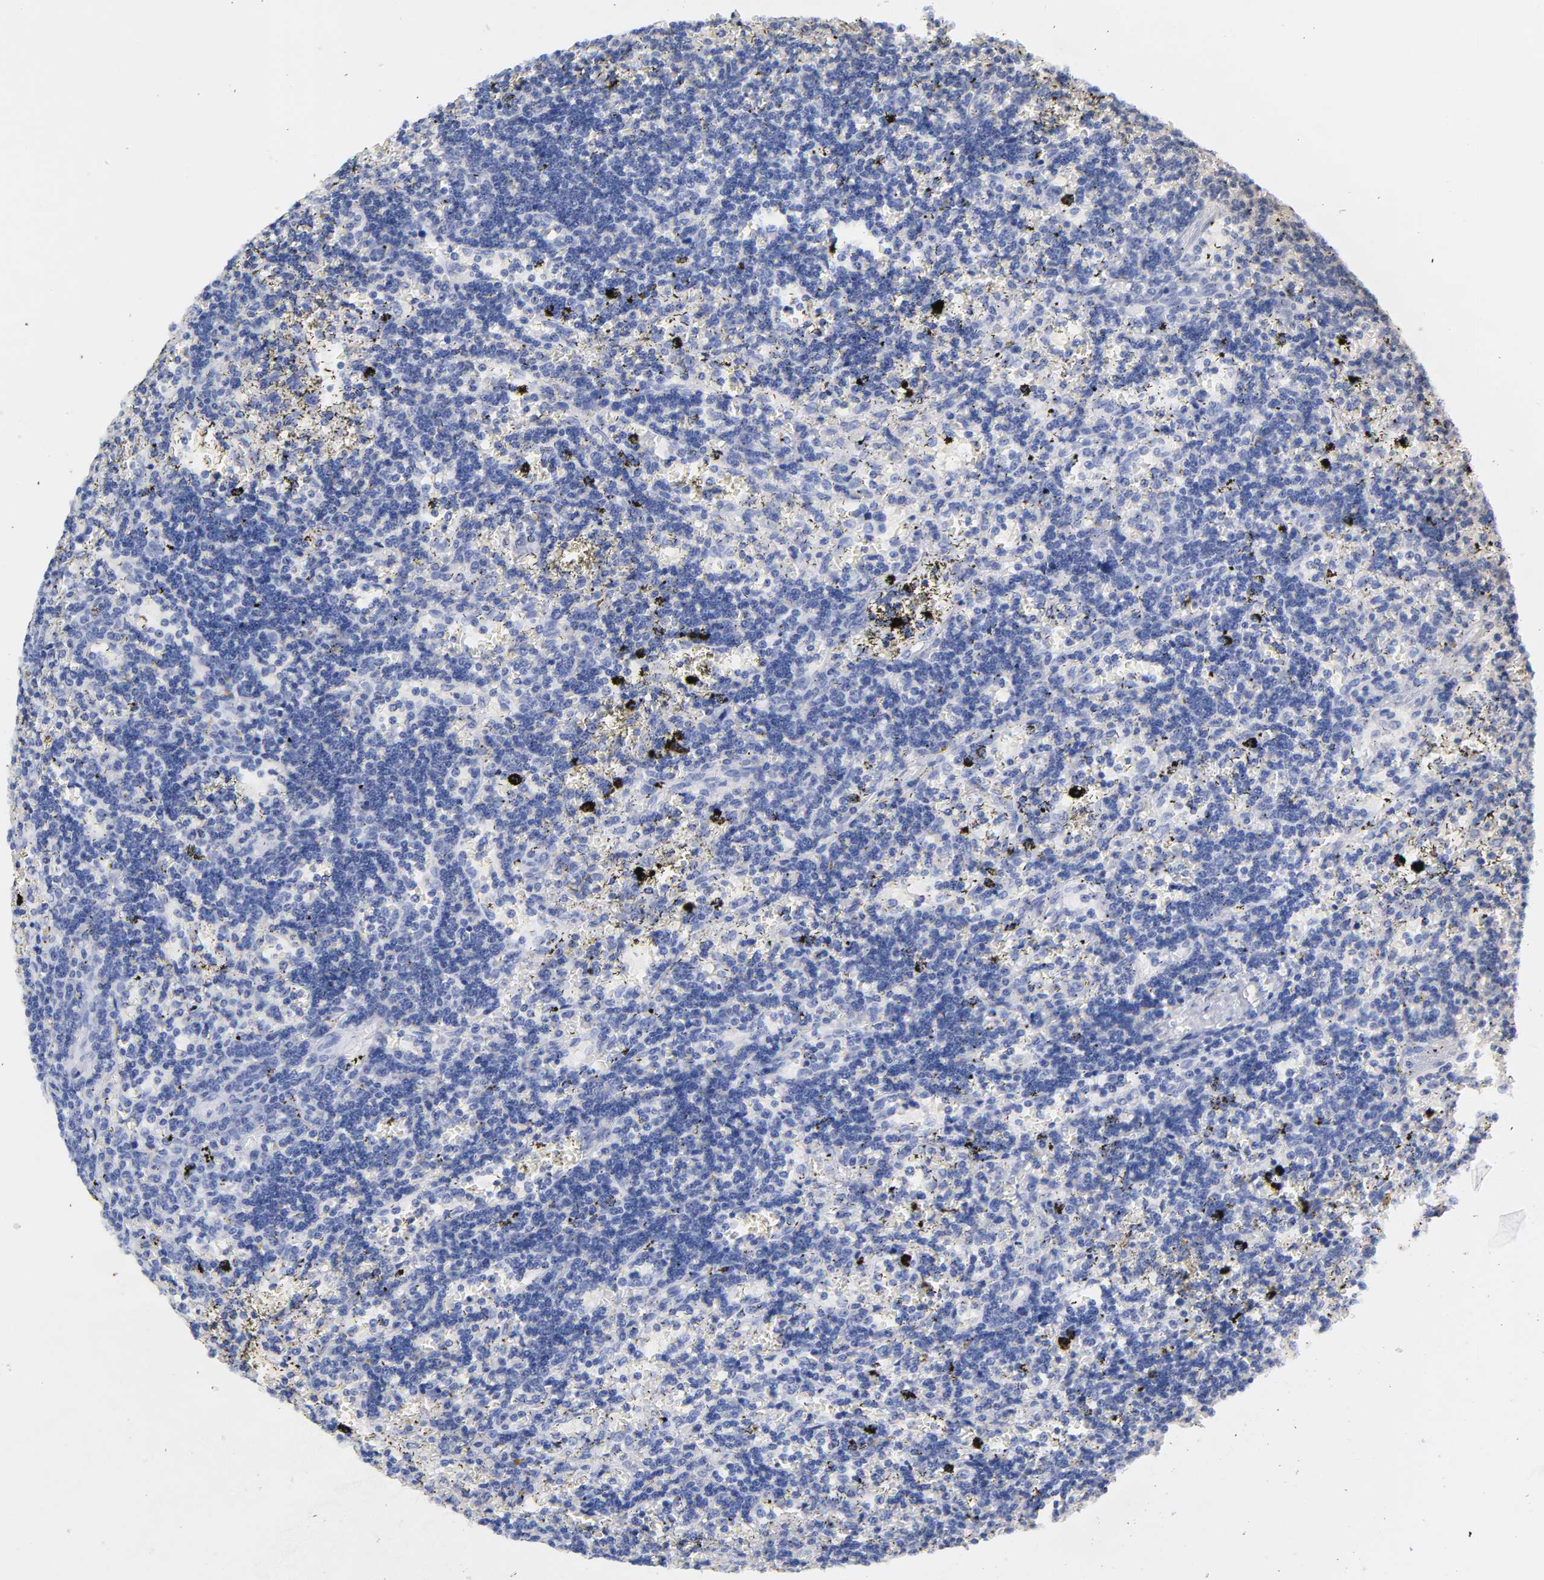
{"staining": {"intensity": "negative", "quantity": "none", "location": "none"}, "tissue": "lymphoma", "cell_type": "Tumor cells", "image_type": "cancer", "snomed": [{"axis": "morphology", "description": "Malignant lymphoma, non-Hodgkin's type, Low grade"}, {"axis": "topography", "description": "Spleen"}], "caption": "IHC histopathology image of malignant lymphoma, non-Hodgkin's type (low-grade) stained for a protein (brown), which displays no expression in tumor cells. Brightfield microscopy of IHC stained with DAB (3,3'-diaminobenzidine) (brown) and hematoxylin (blue), captured at high magnification.", "gene": "RPS29", "patient": {"sex": "male", "age": 60}}